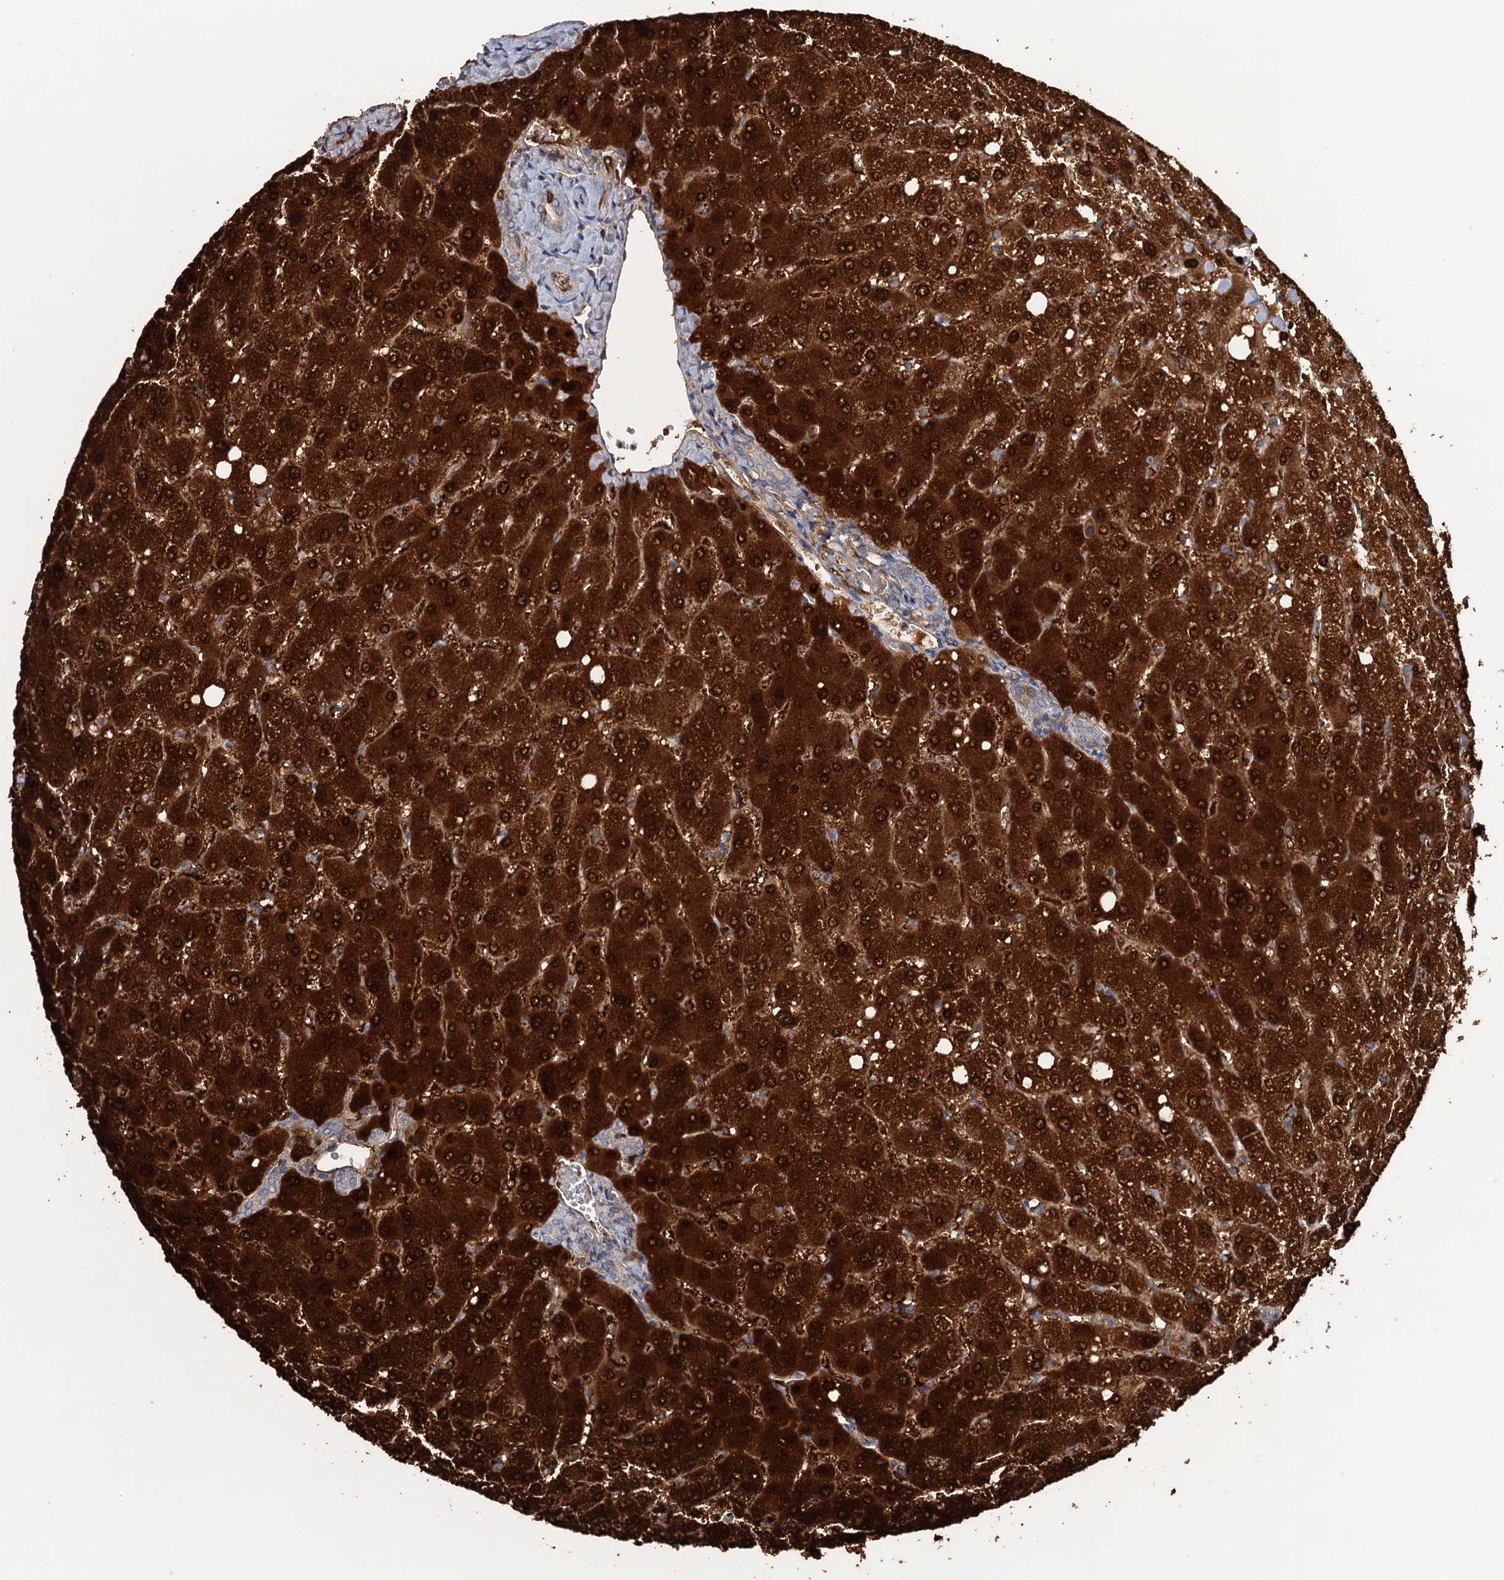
{"staining": {"intensity": "weak", "quantity": "<25%", "location": "cytoplasmic/membranous"}, "tissue": "liver", "cell_type": "Cholangiocytes", "image_type": "normal", "snomed": [{"axis": "morphology", "description": "Normal tissue, NOS"}, {"axis": "topography", "description": "Liver"}], "caption": "The image displays no staining of cholangiocytes in normal liver. The staining is performed using DAB brown chromogen with nuclei counter-stained in using hematoxylin.", "gene": "FAH", "patient": {"sex": "female", "age": 54}}